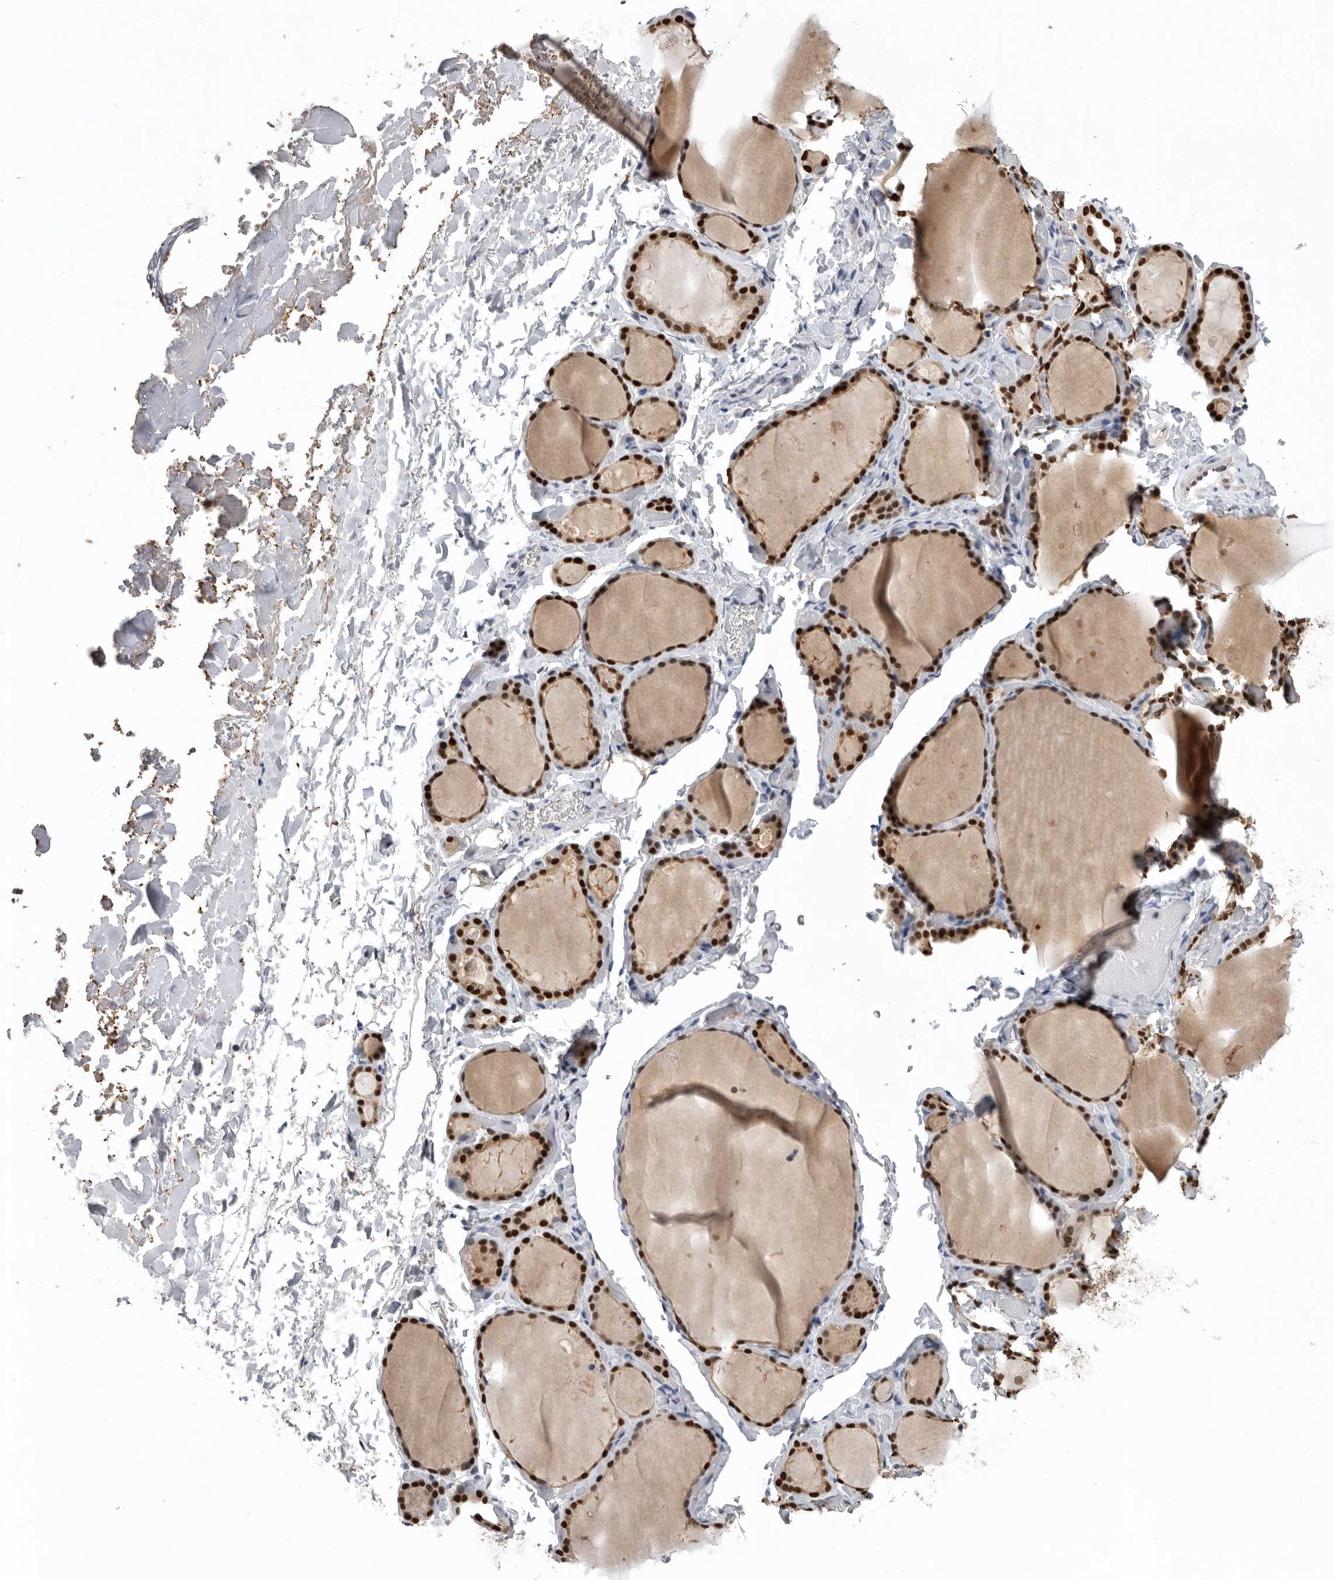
{"staining": {"intensity": "strong", "quantity": ">75%", "location": "cytoplasmic/membranous,nuclear"}, "tissue": "thyroid gland", "cell_type": "Glandular cells", "image_type": "normal", "snomed": [{"axis": "morphology", "description": "Normal tissue, NOS"}, {"axis": "topography", "description": "Thyroid gland"}], "caption": "Thyroid gland stained for a protein (brown) shows strong cytoplasmic/membranous,nuclear positive expression in approximately >75% of glandular cells.", "gene": "PDCD4", "patient": {"sex": "female", "age": 44}}